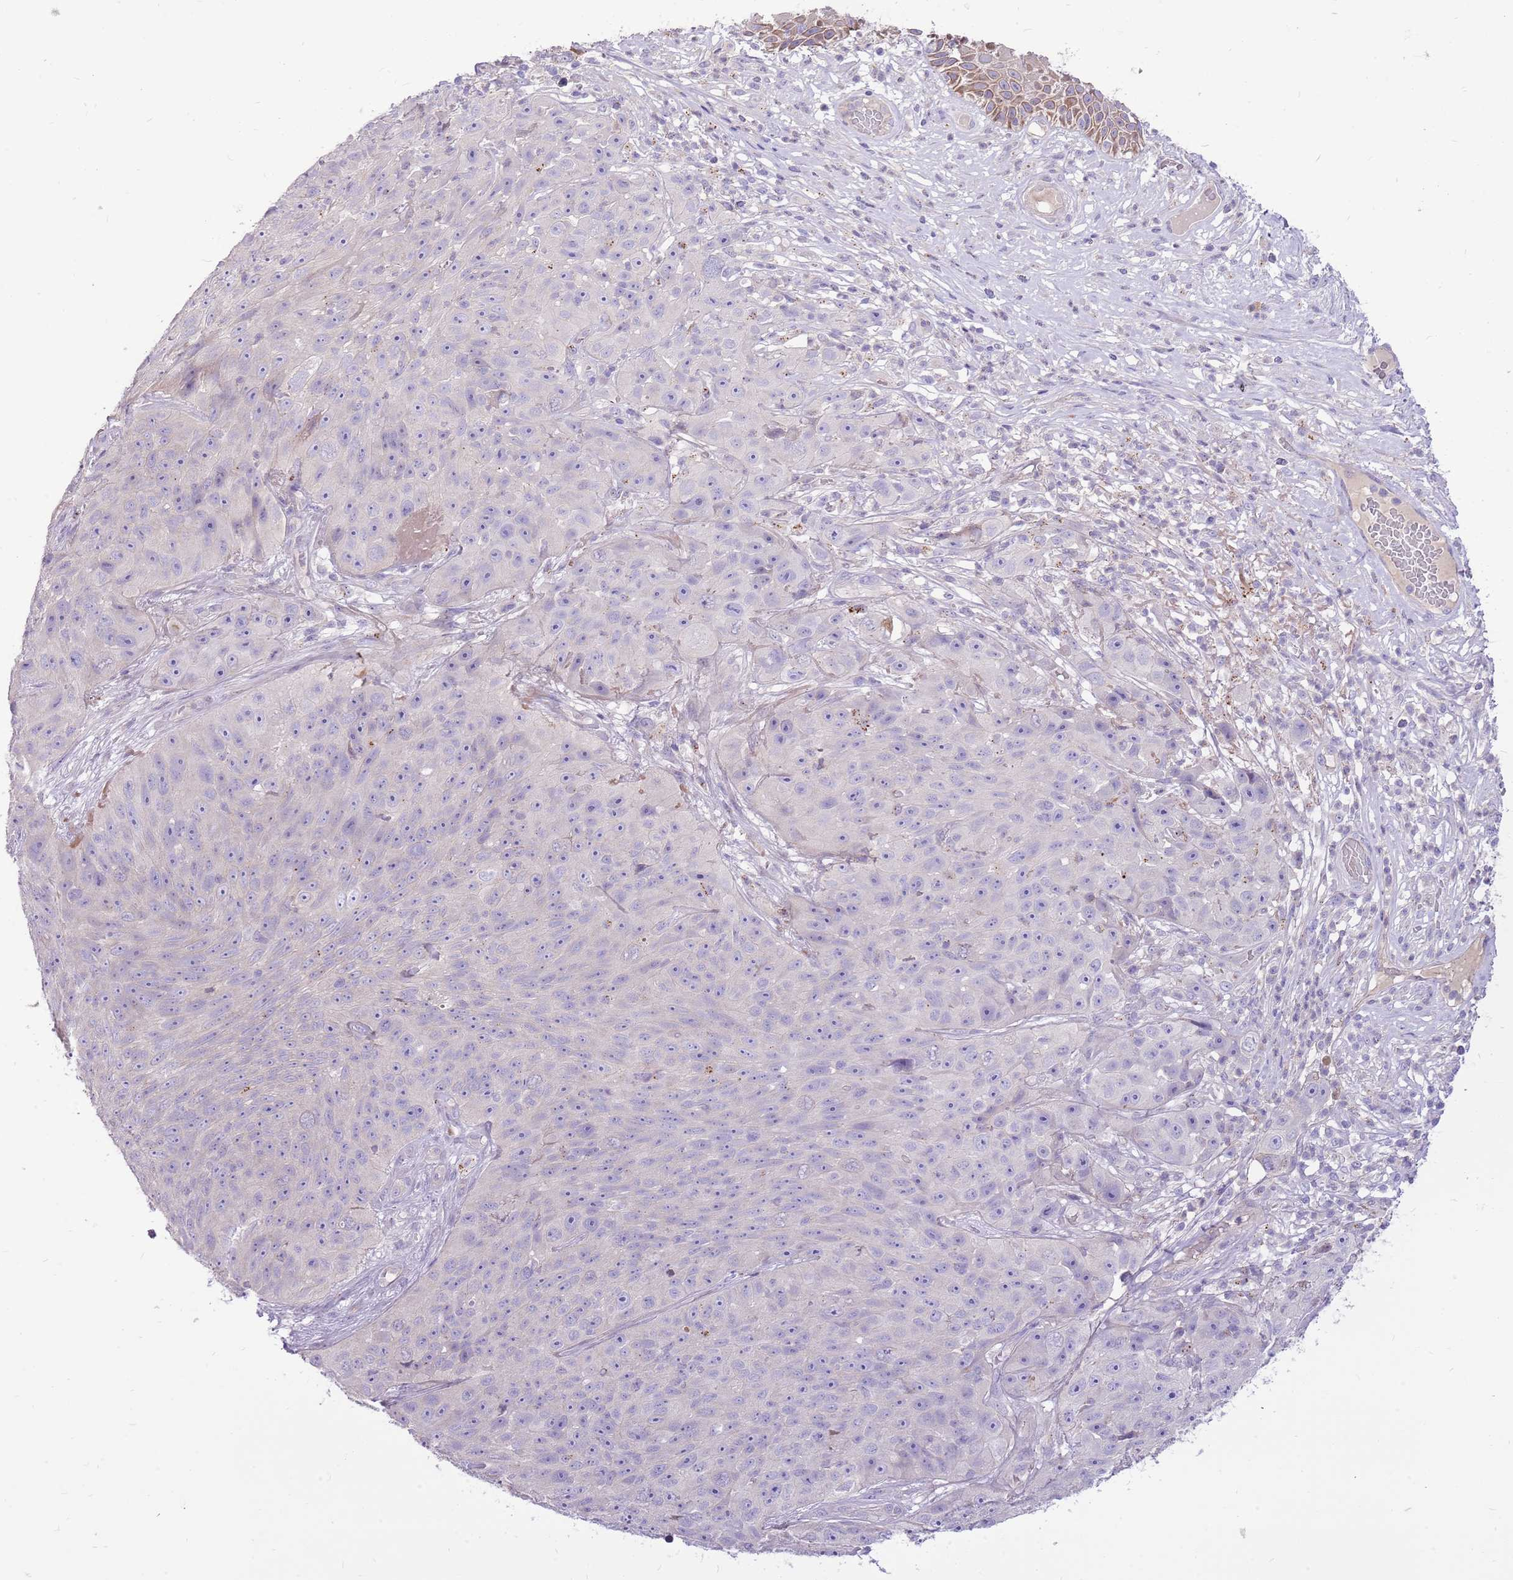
{"staining": {"intensity": "negative", "quantity": "none", "location": "none"}, "tissue": "skin cancer", "cell_type": "Tumor cells", "image_type": "cancer", "snomed": [{"axis": "morphology", "description": "Squamous cell carcinoma, NOS"}, {"axis": "topography", "description": "Skin"}], "caption": "Immunohistochemical staining of squamous cell carcinoma (skin) shows no significant expression in tumor cells.", "gene": "NTN4", "patient": {"sex": "female", "age": 87}}